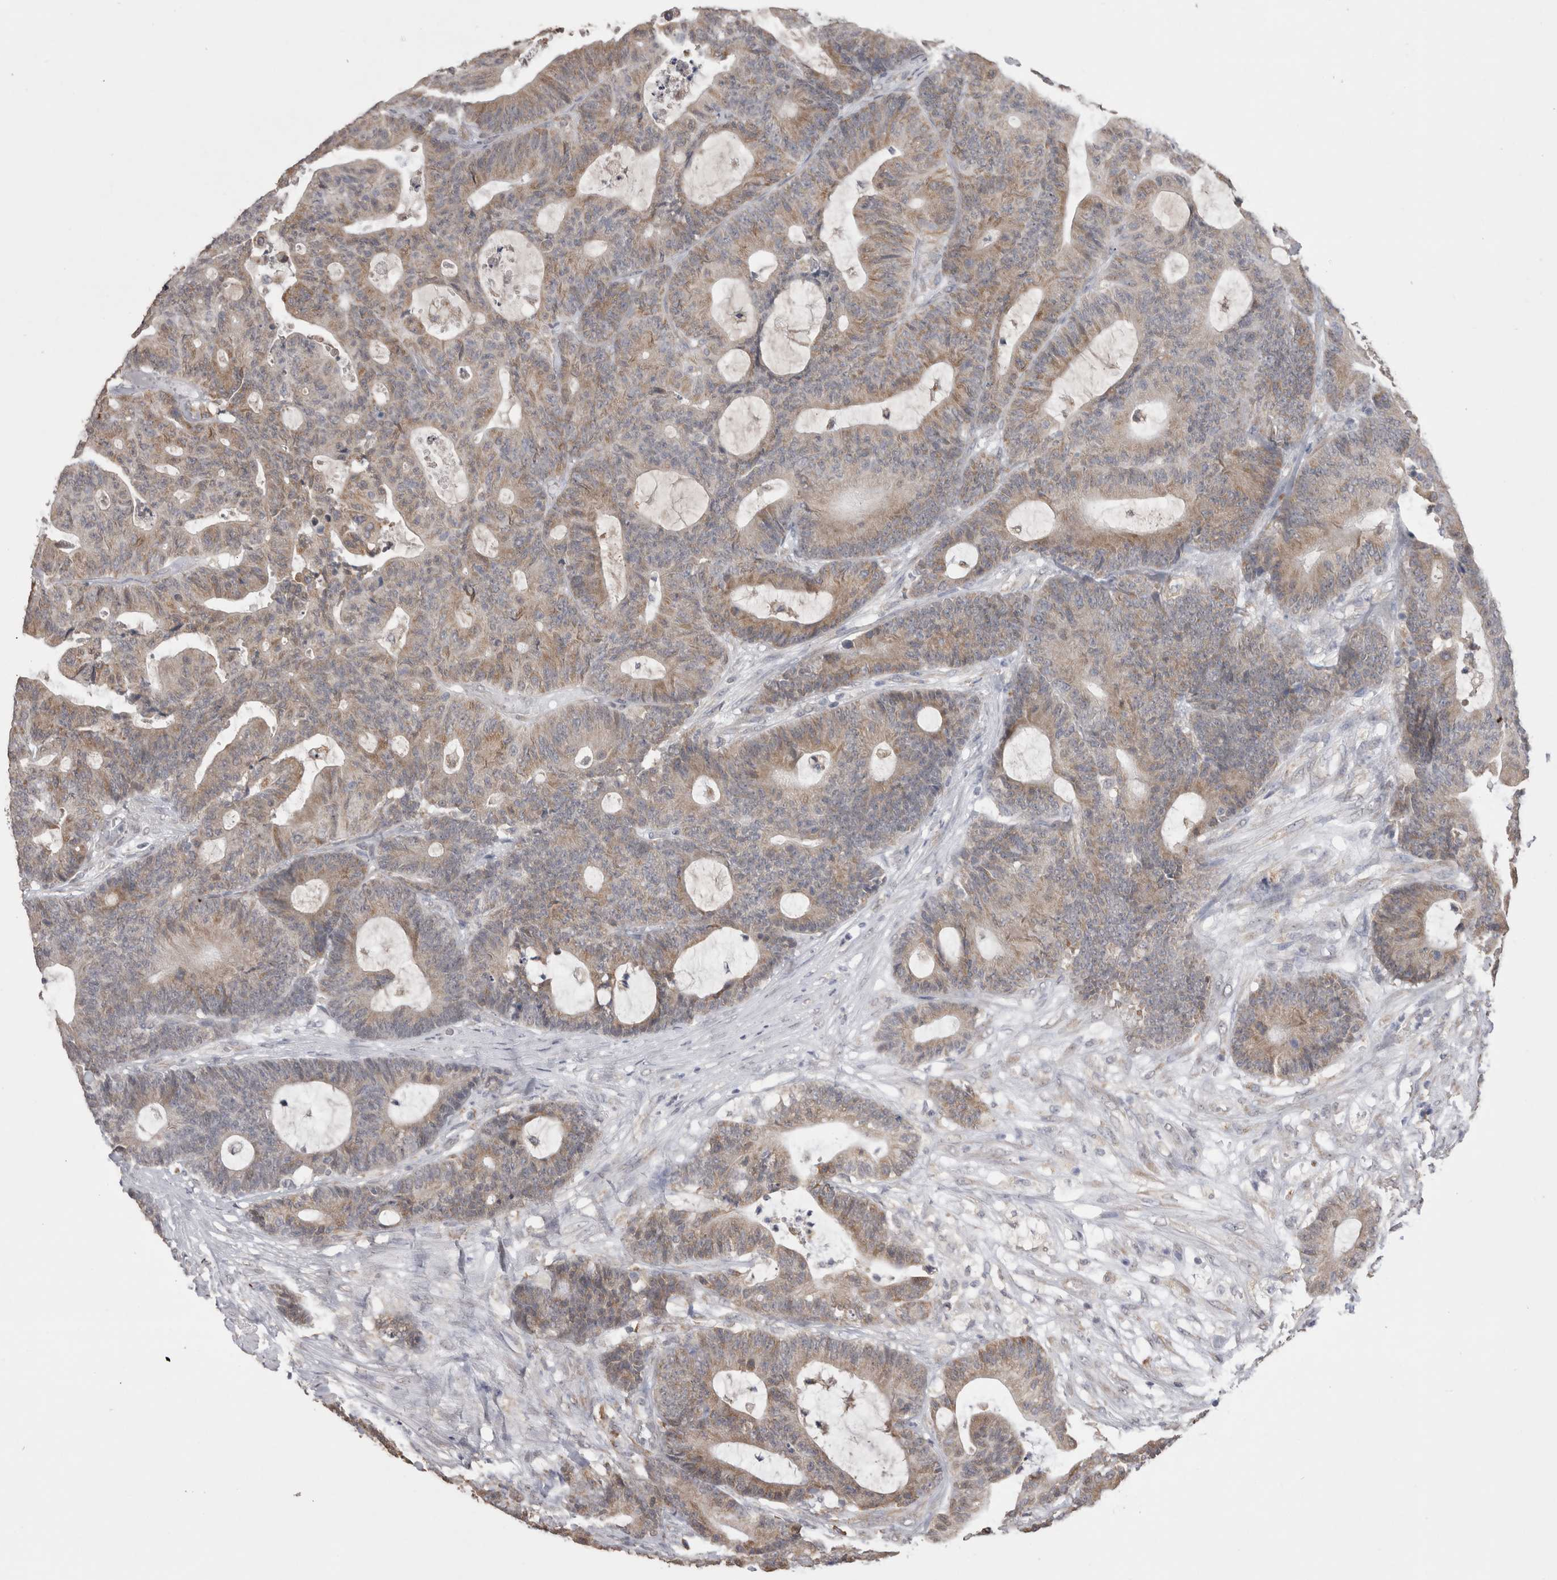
{"staining": {"intensity": "weak", "quantity": ">75%", "location": "cytoplasmic/membranous"}, "tissue": "colorectal cancer", "cell_type": "Tumor cells", "image_type": "cancer", "snomed": [{"axis": "morphology", "description": "Adenocarcinoma, NOS"}, {"axis": "topography", "description": "Colon"}], "caption": "Colorectal adenocarcinoma stained with IHC exhibits weak cytoplasmic/membranous staining in about >75% of tumor cells. The protein is stained brown, and the nuclei are stained in blue (DAB IHC with brightfield microscopy, high magnification).", "gene": "NOMO1", "patient": {"sex": "female", "age": 84}}